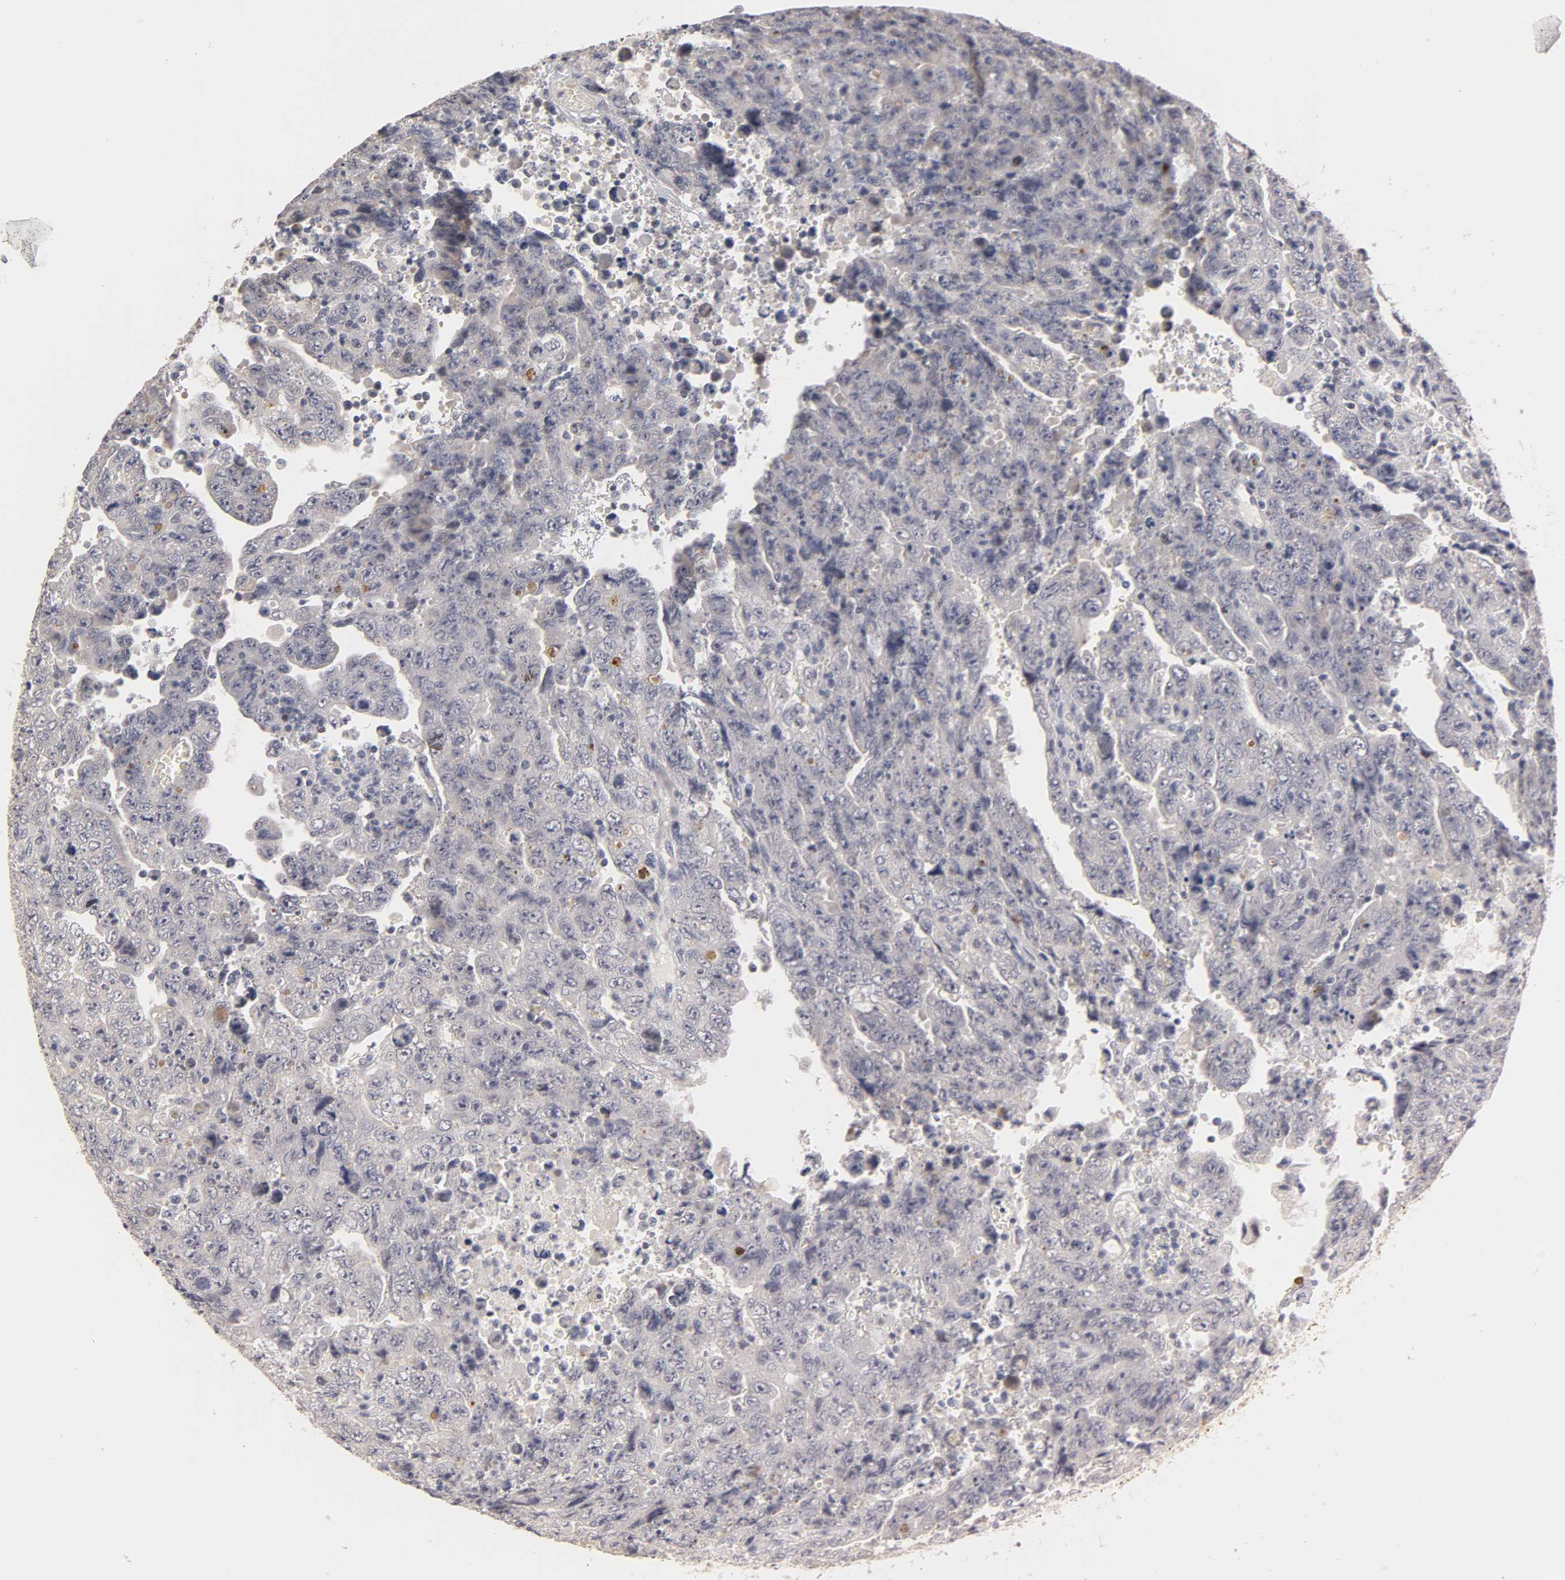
{"staining": {"intensity": "negative", "quantity": "none", "location": "none"}, "tissue": "testis cancer", "cell_type": "Tumor cells", "image_type": "cancer", "snomed": [{"axis": "morphology", "description": "Carcinoma, Embryonal, NOS"}, {"axis": "topography", "description": "Testis"}], "caption": "Photomicrograph shows no protein staining in tumor cells of testis cancer (embryonal carcinoma) tissue. (DAB (3,3'-diaminobenzidine) IHC with hematoxylin counter stain).", "gene": "OVOL1", "patient": {"sex": "male", "age": 28}}